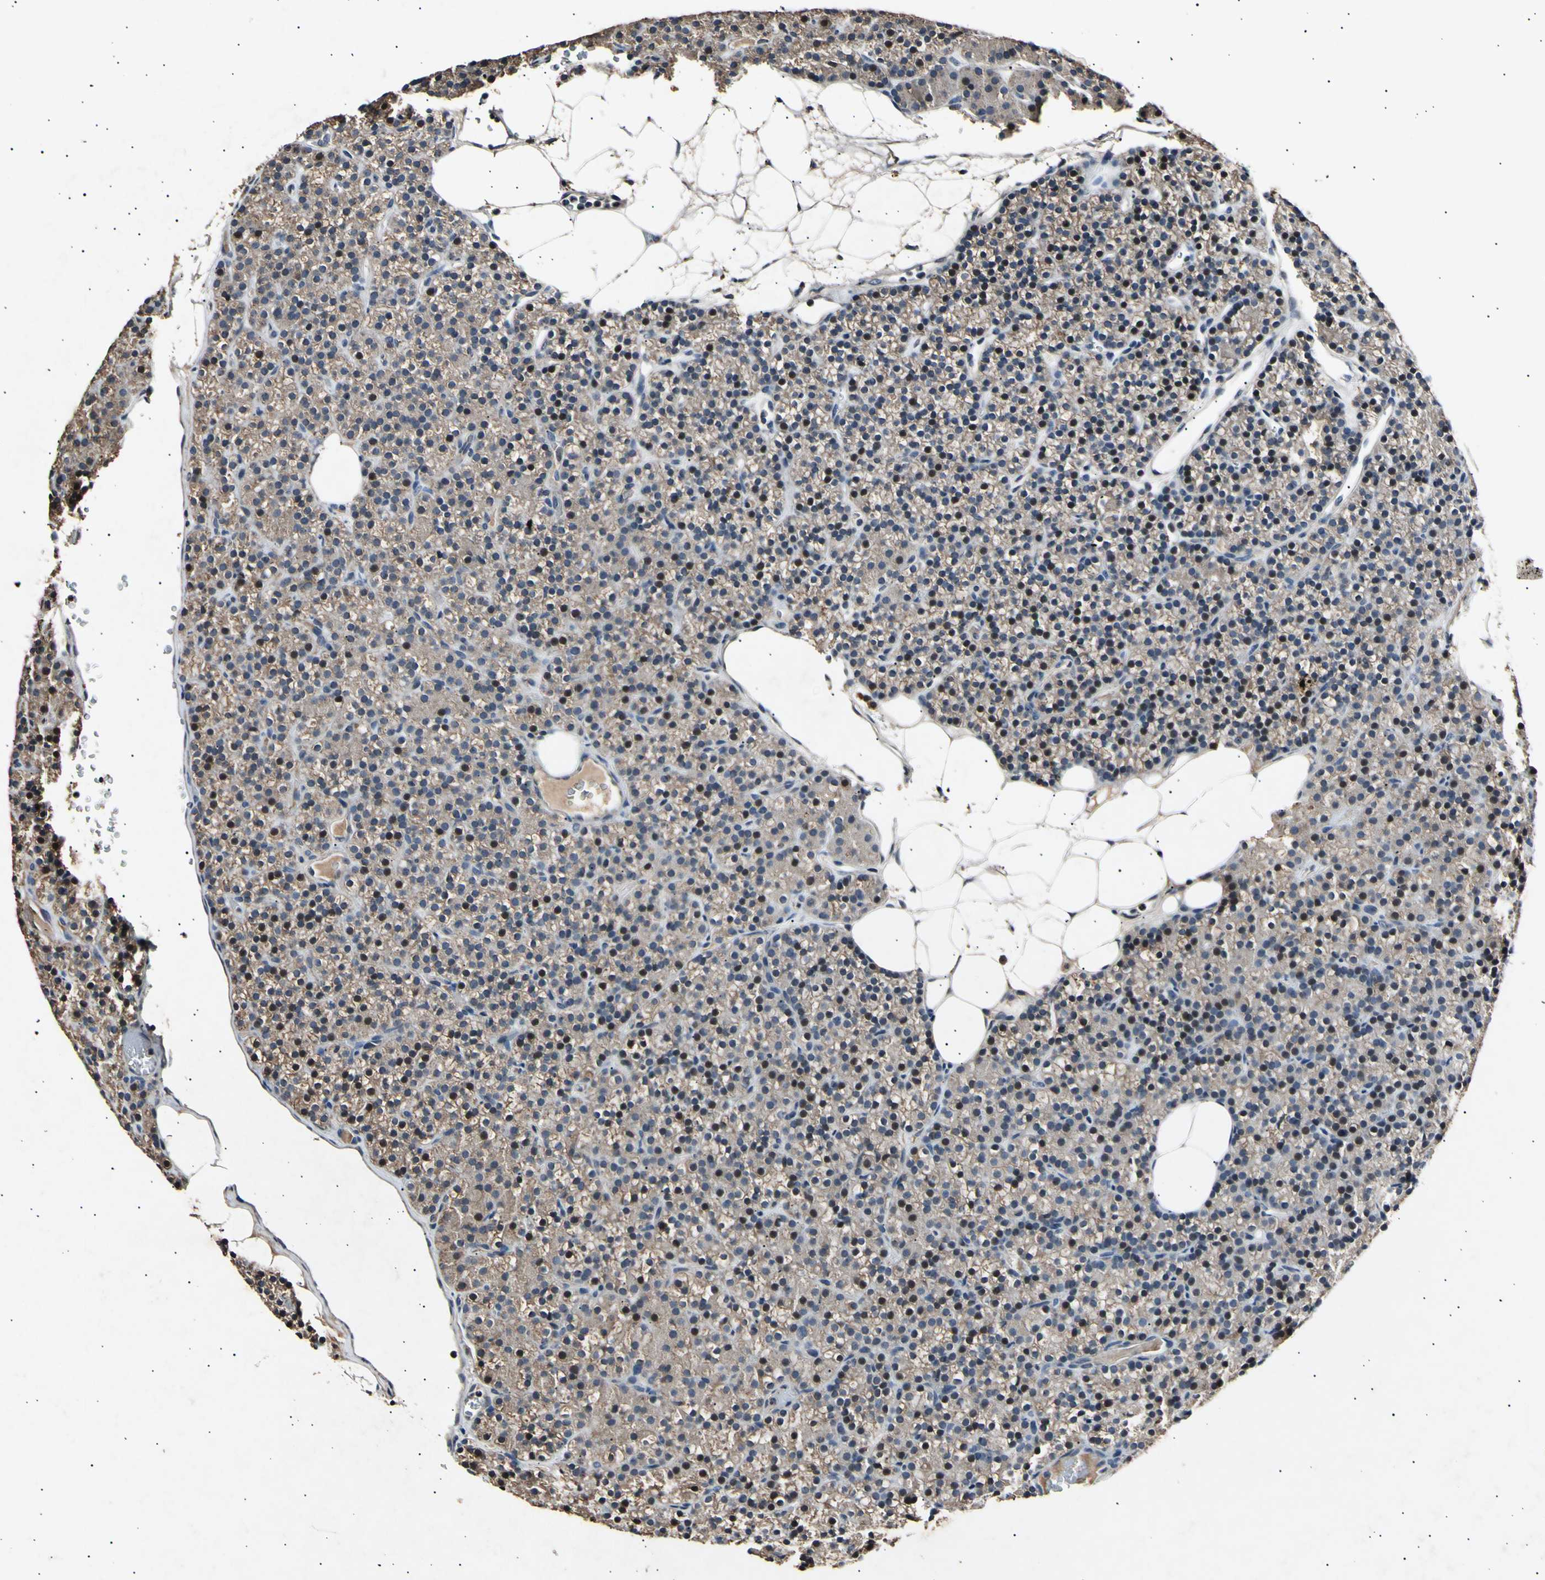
{"staining": {"intensity": "moderate", "quantity": ">75%", "location": "cytoplasmic/membranous,nuclear"}, "tissue": "parathyroid gland", "cell_type": "Glandular cells", "image_type": "normal", "snomed": [{"axis": "morphology", "description": "Normal tissue, NOS"}, {"axis": "morphology", "description": "Hyperplasia, NOS"}, {"axis": "topography", "description": "Parathyroid gland"}], "caption": "Unremarkable parathyroid gland demonstrates moderate cytoplasmic/membranous,nuclear staining in approximately >75% of glandular cells.", "gene": "ADCY3", "patient": {"sex": "male", "age": 44}}